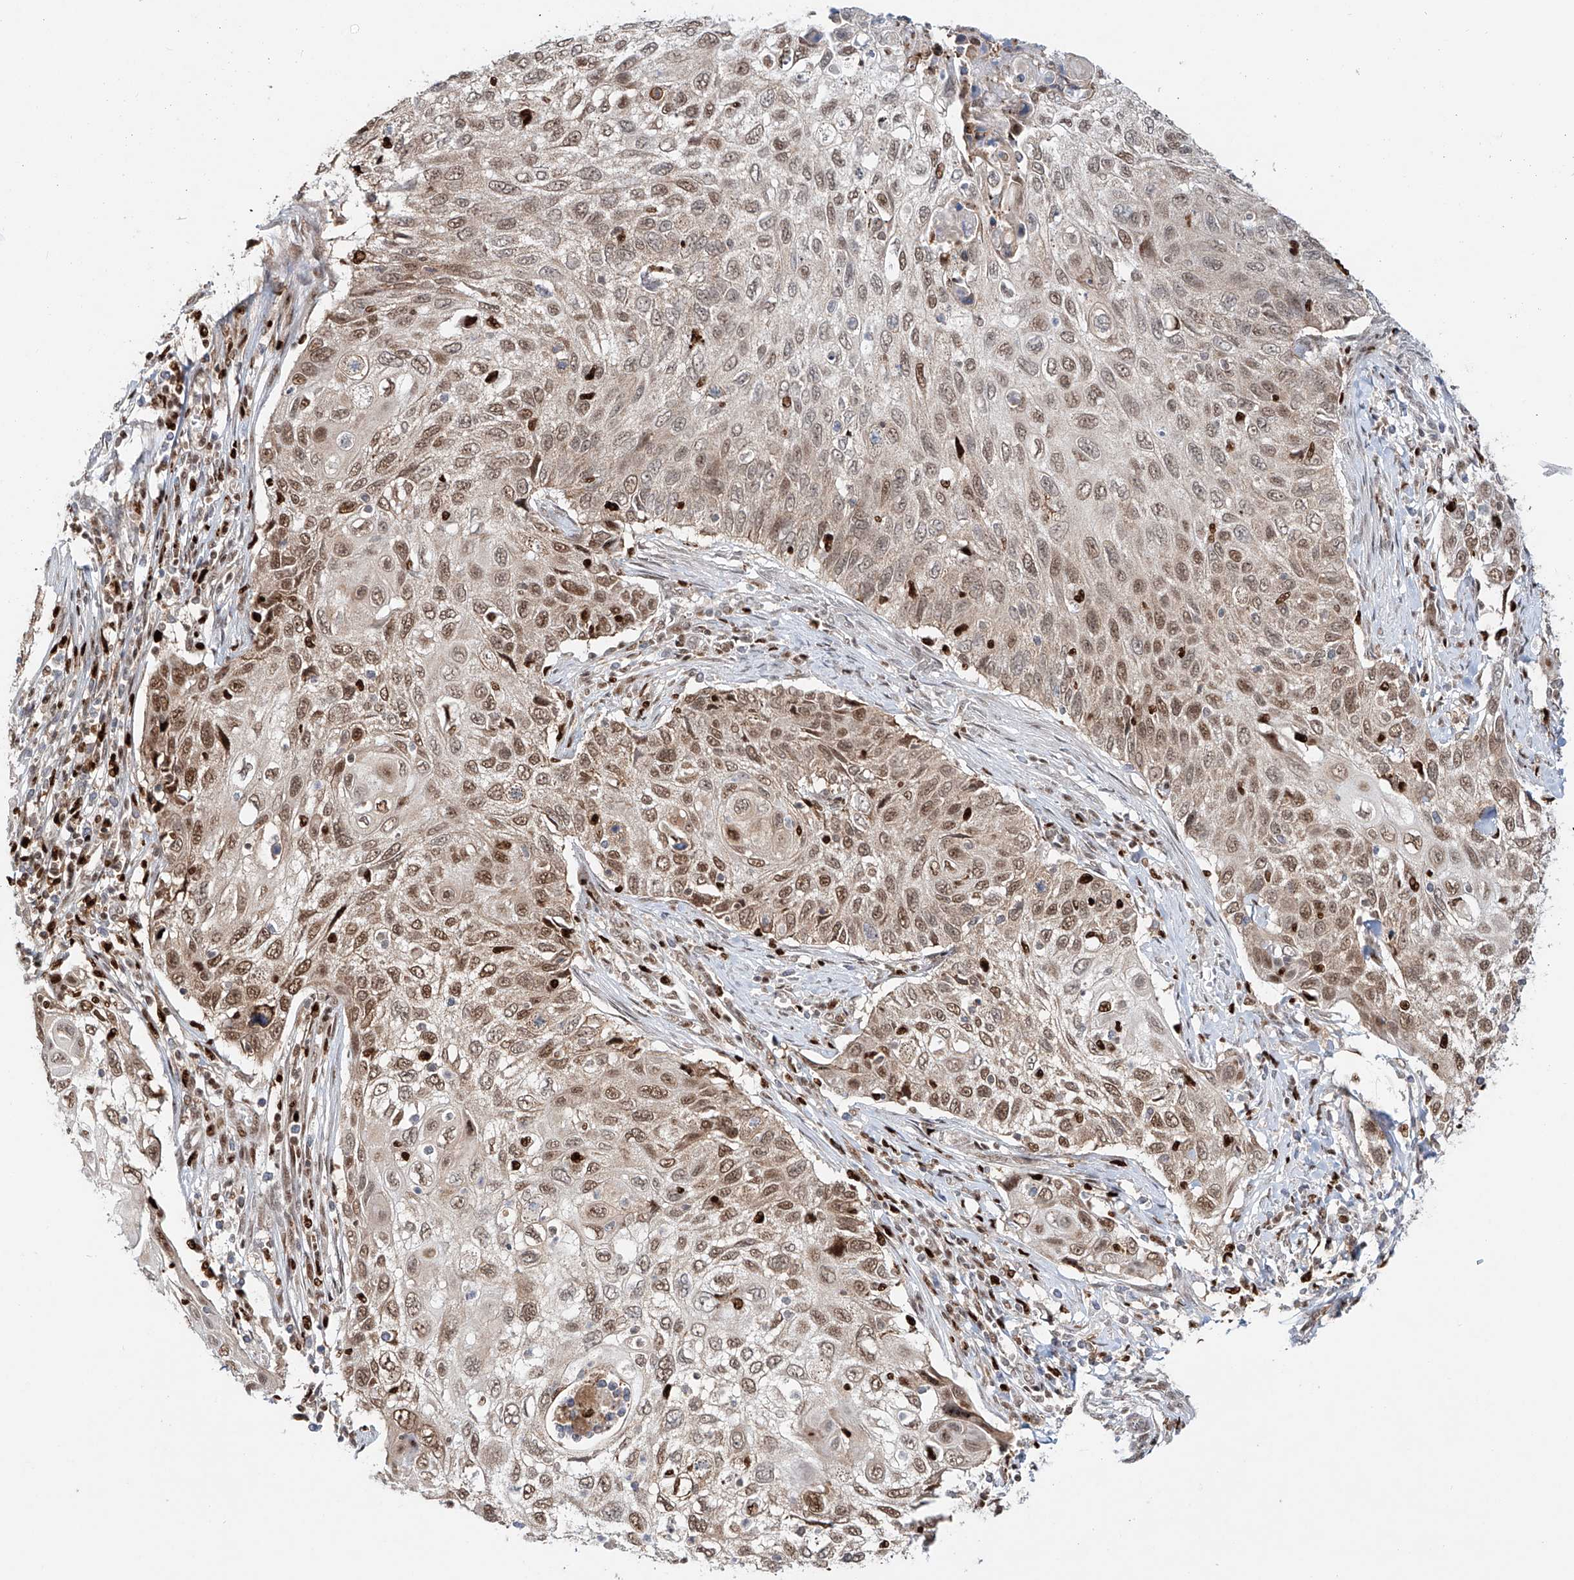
{"staining": {"intensity": "moderate", "quantity": ">75%", "location": "nuclear"}, "tissue": "cervical cancer", "cell_type": "Tumor cells", "image_type": "cancer", "snomed": [{"axis": "morphology", "description": "Squamous cell carcinoma, NOS"}, {"axis": "topography", "description": "Cervix"}], "caption": "Immunohistochemistry (IHC) image of squamous cell carcinoma (cervical) stained for a protein (brown), which reveals medium levels of moderate nuclear expression in approximately >75% of tumor cells.", "gene": "DZIP1L", "patient": {"sex": "female", "age": 70}}